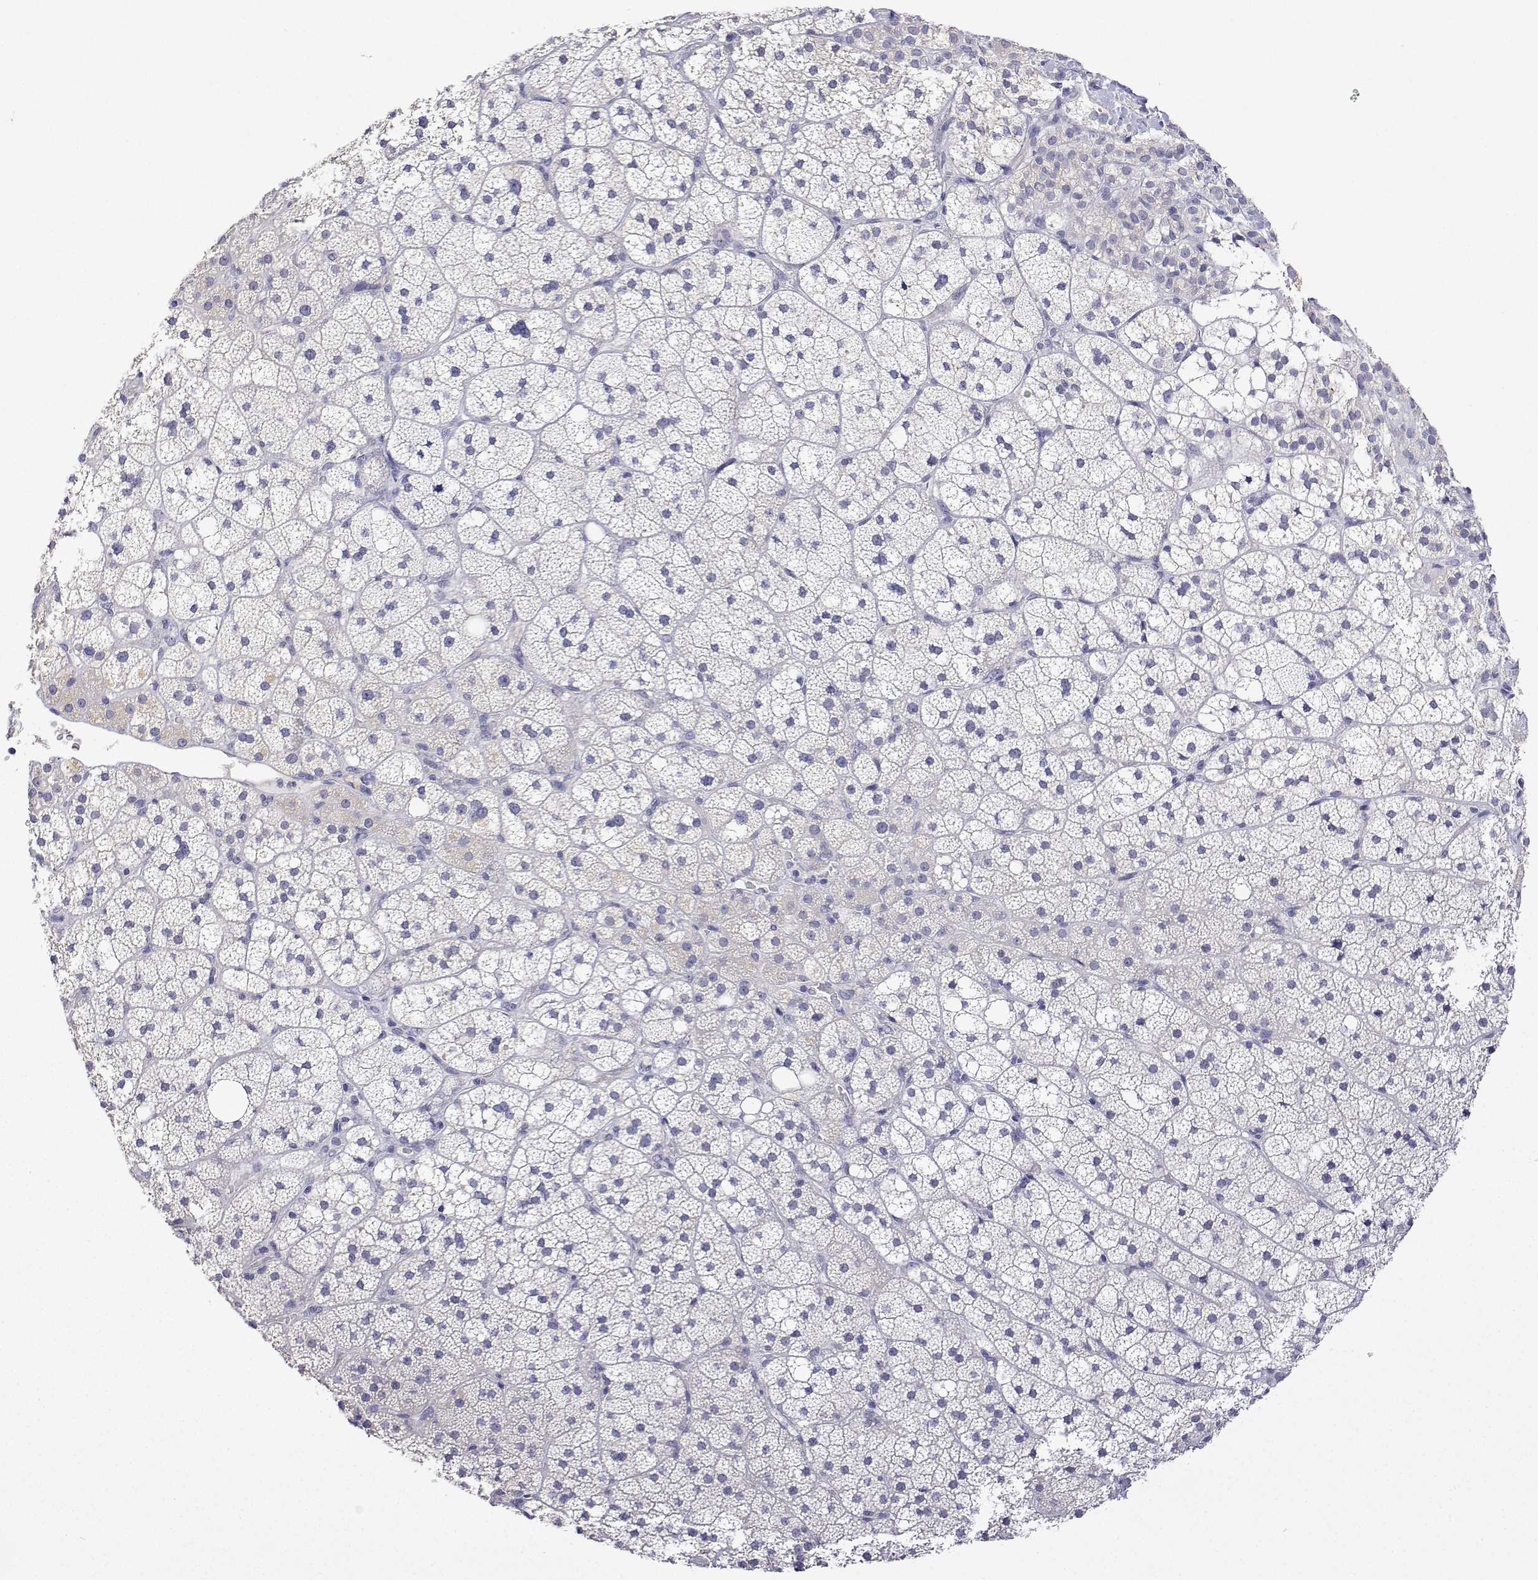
{"staining": {"intensity": "negative", "quantity": "none", "location": "none"}, "tissue": "adrenal gland", "cell_type": "Glandular cells", "image_type": "normal", "snomed": [{"axis": "morphology", "description": "Normal tissue, NOS"}, {"axis": "topography", "description": "Adrenal gland"}], "caption": "Normal adrenal gland was stained to show a protein in brown. There is no significant expression in glandular cells.", "gene": "PLCB1", "patient": {"sex": "male", "age": 53}}